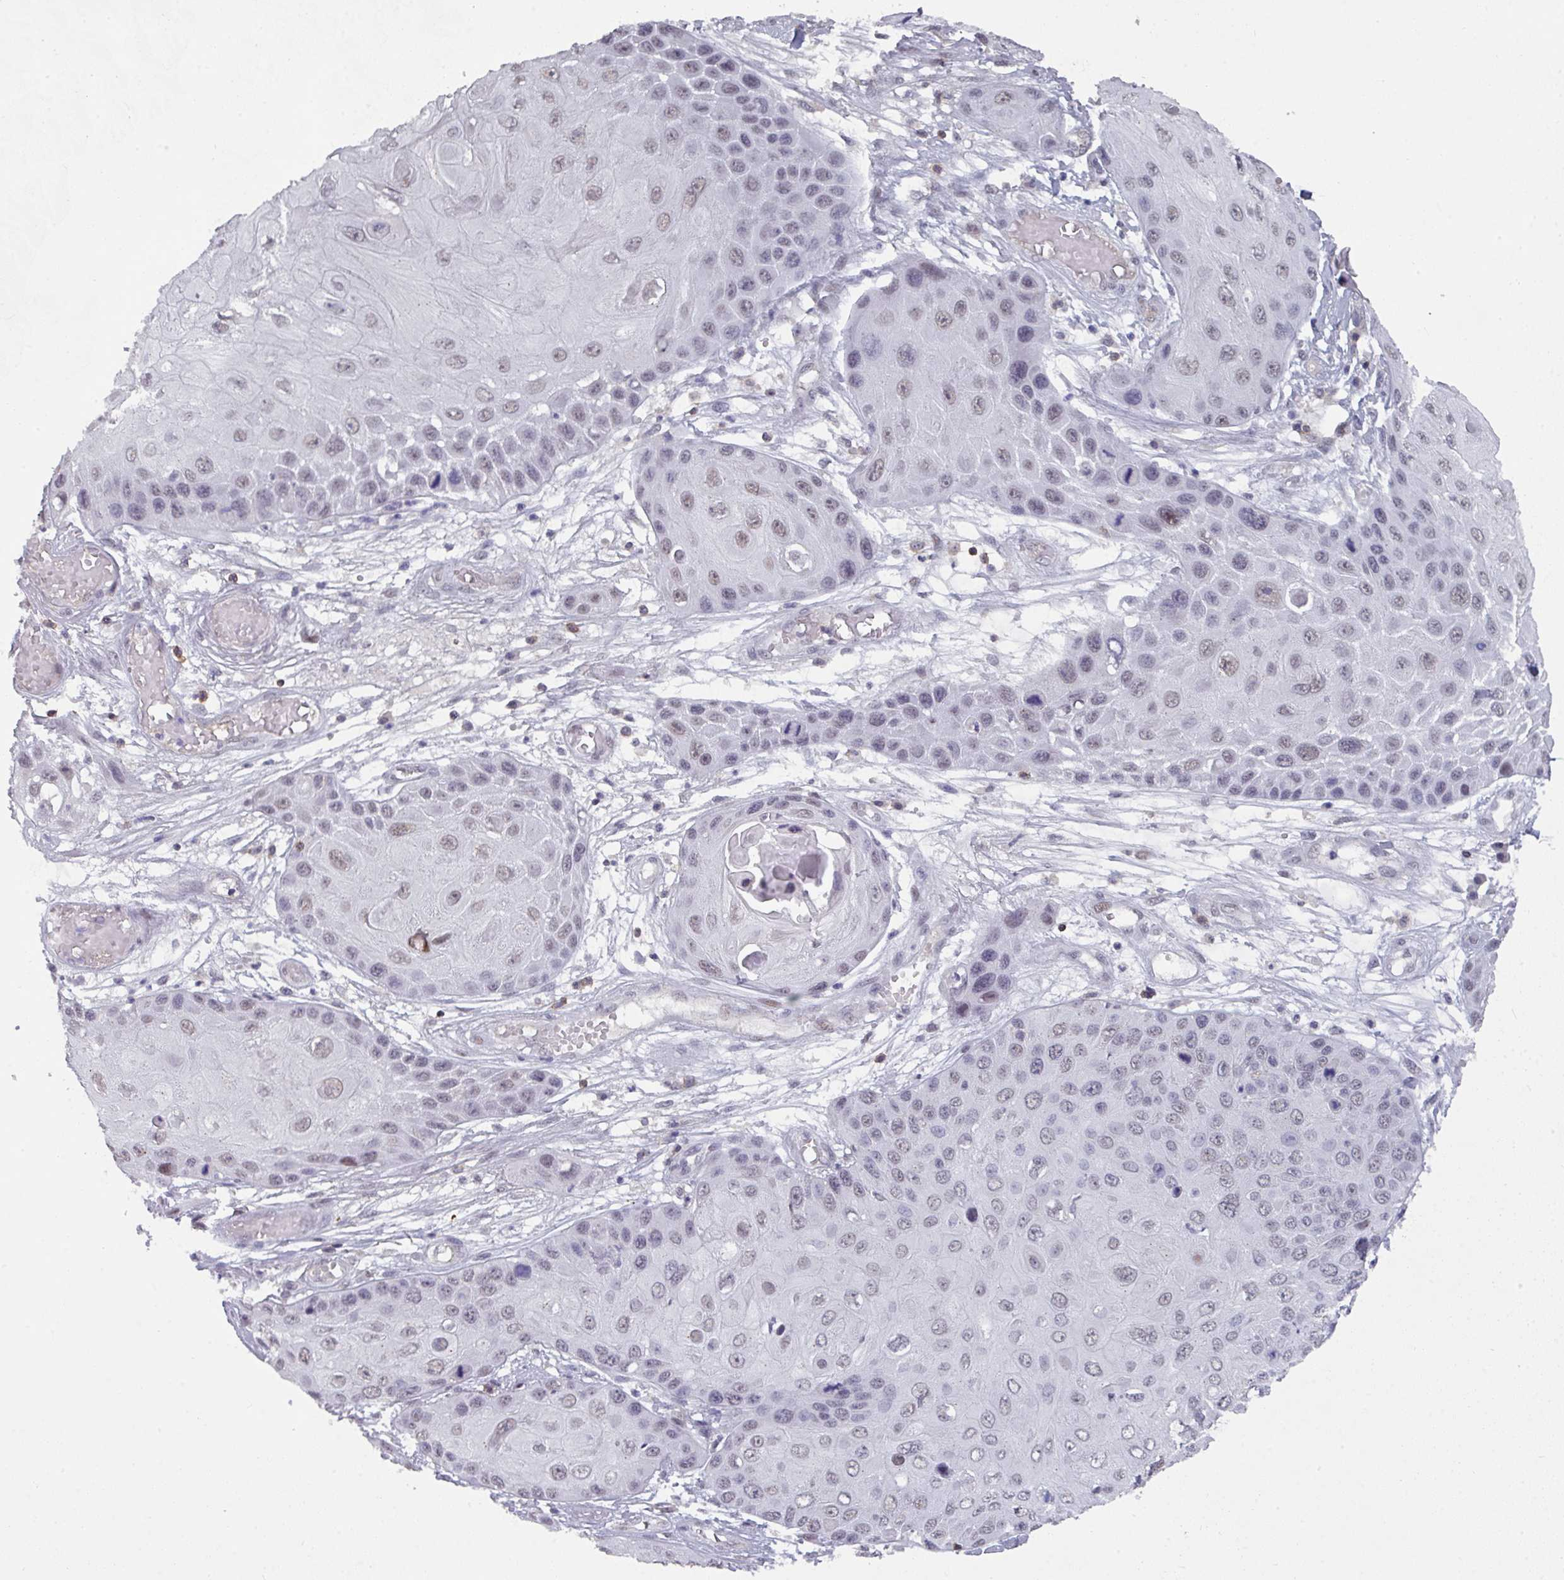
{"staining": {"intensity": "weak", "quantity": "25%-75%", "location": "nuclear"}, "tissue": "skin cancer", "cell_type": "Tumor cells", "image_type": "cancer", "snomed": [{"axis": "morphology", "description": "Squamous cell carcinoma, NOS"}, {"axis": "topography", "description": "Skin"}, {"axis": "topography", "description": "Vulva"}], "caption": "This is an image of IHC staining of skin squamous cell carcinoma, which shows weak expression in the nuclear of tumor cells.", "gene": "RASAL3", "patient": {"sex": "female", "age": 44}}